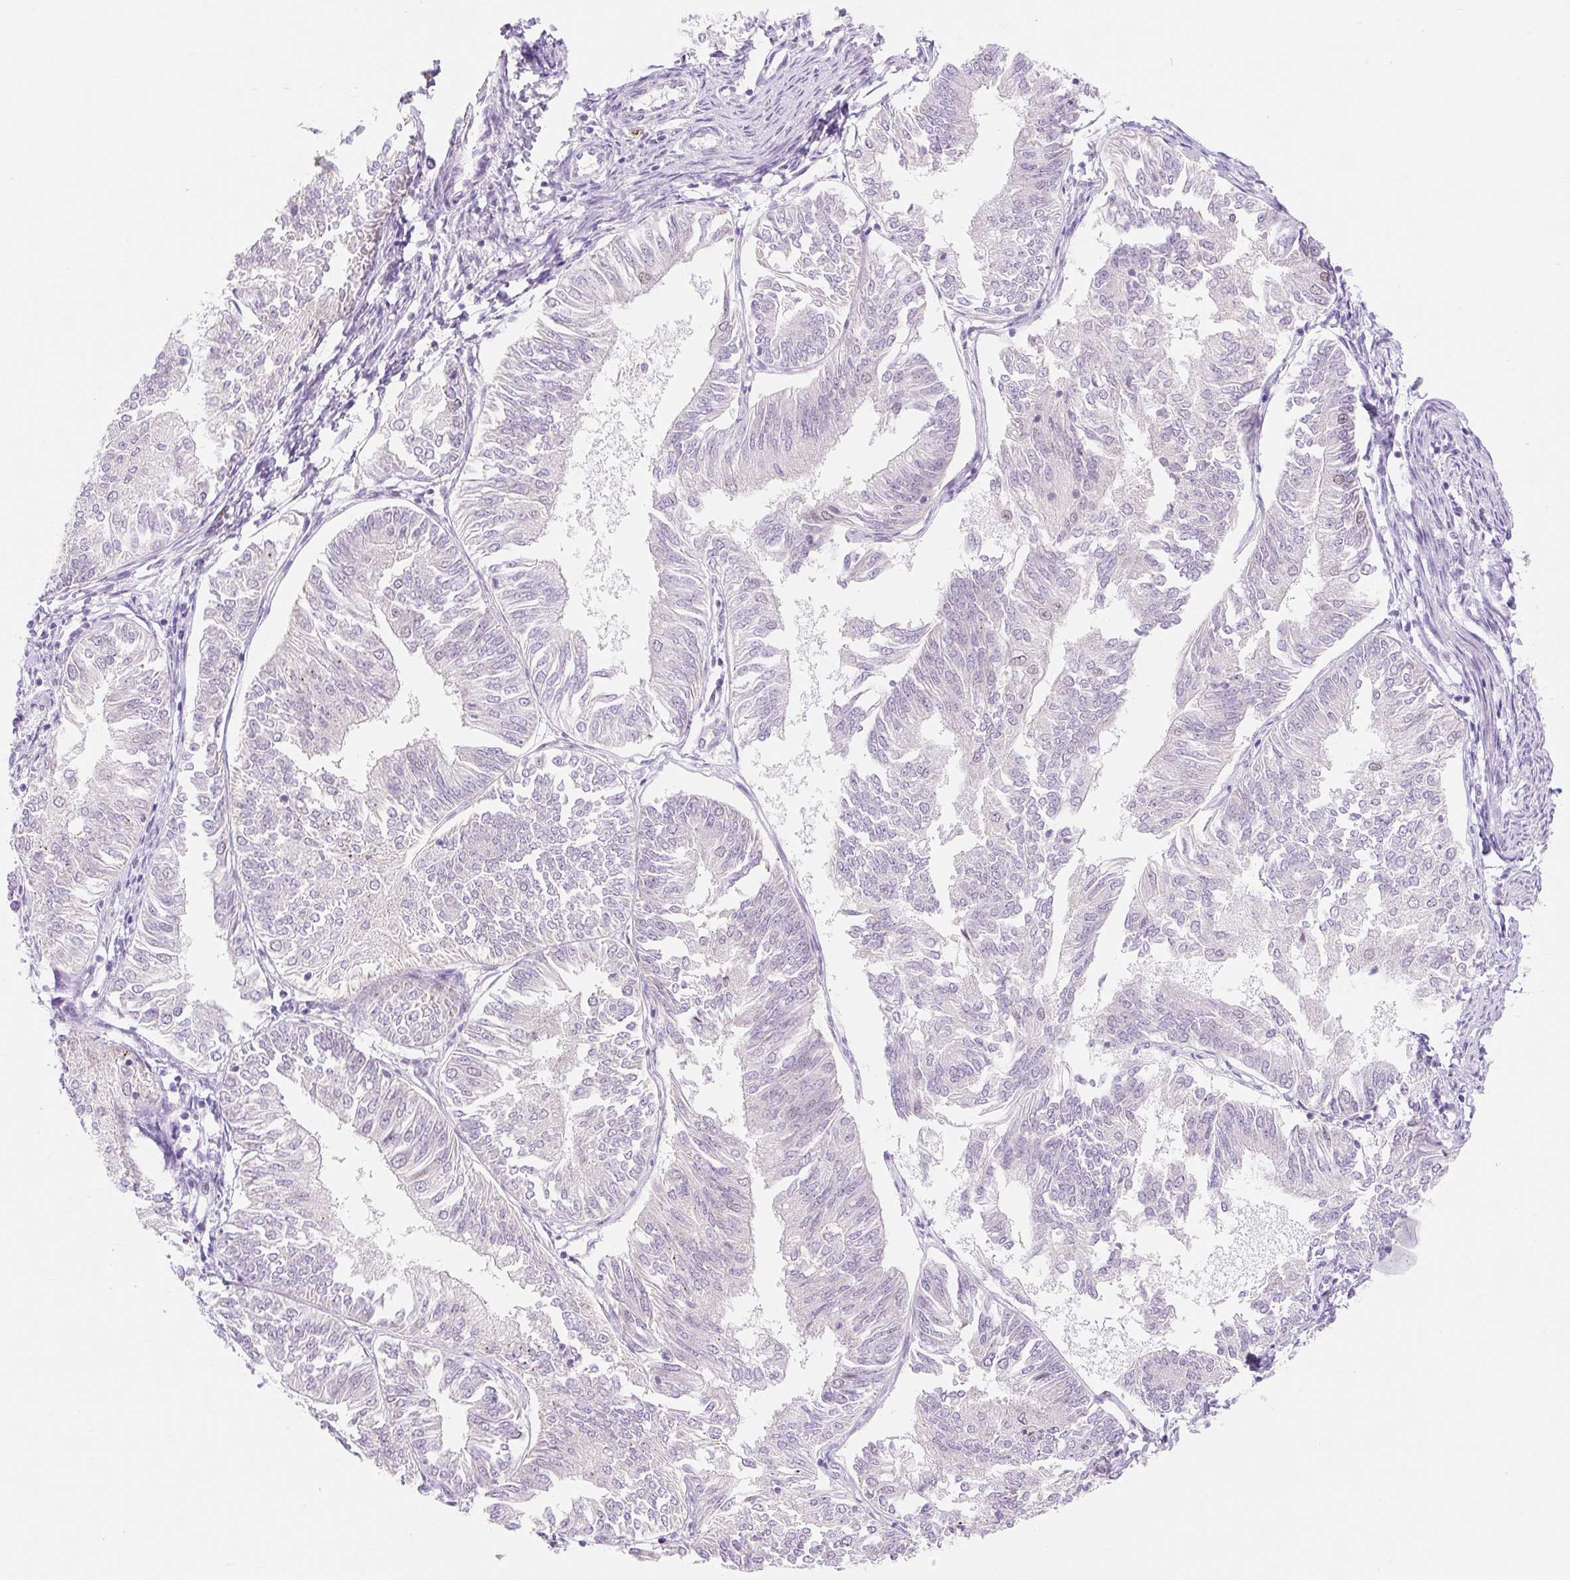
{"staining": {"intensity": "negative", "quantity": "none", "location": "none"}, "tissue": "endometrial cancer", "cell_type": "Tumor cells", "image_type": "cancer", "snomed": [{"axis": "morphology", "description": "Adenocarcinoma, NOS"}, {"axis": "topography", "description": "Endometrium"}], "caption": "This is an IHC histopathology image of endometrial cancer (adenocarcinoma). There is no positivity in tumor cells.", "gene": "H2BW1", "patient": {"sex": "female", "age": 58}}